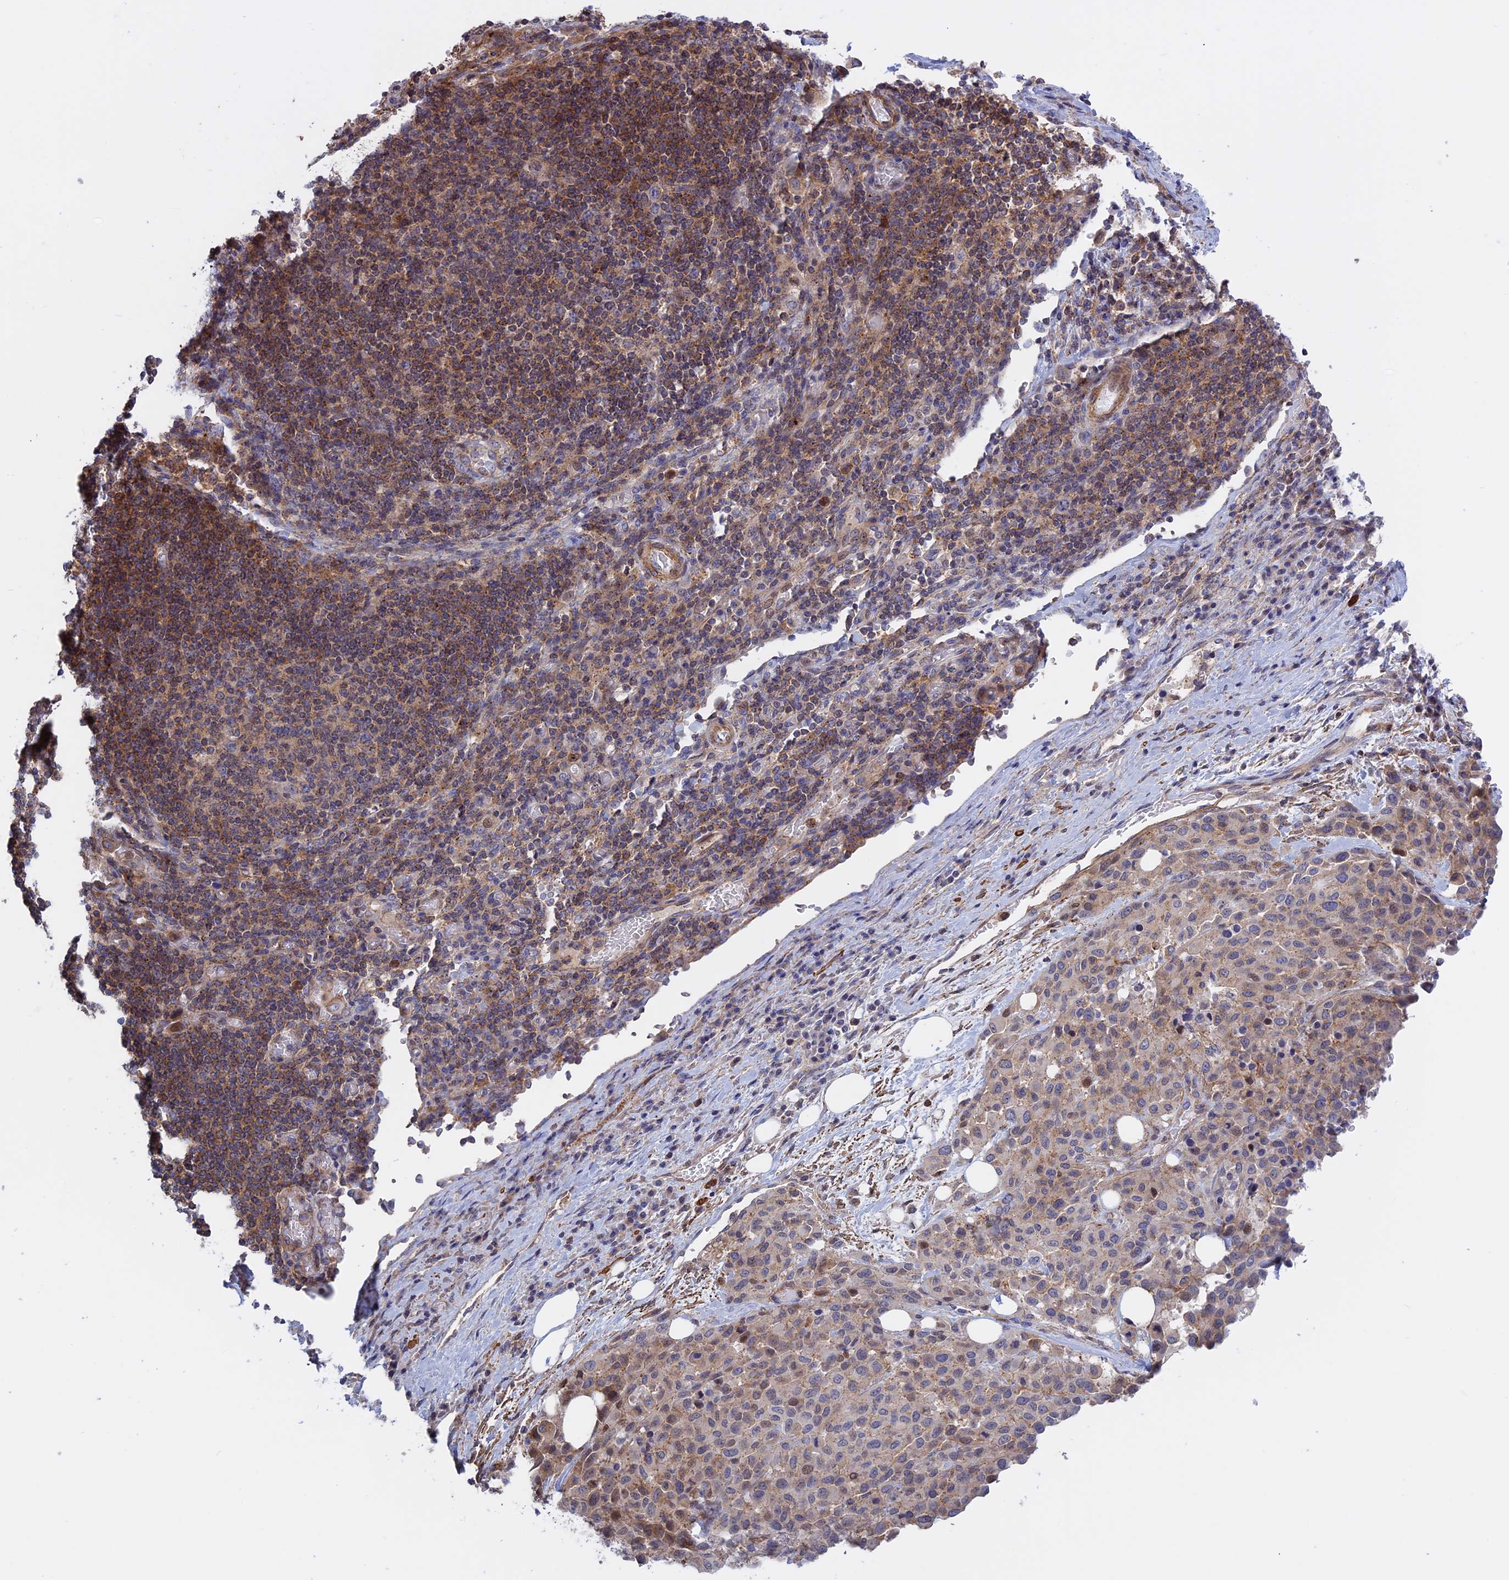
{"staining": {"intensity": "weak", "quantity": "<25%", "location": "cytoplasmic/membranous"}, "tissue": "melanoma", "cell_type": "Tumor cells", "image_type": "cancer", "snomed": [{"axis": "morphology", "description": "Malignant melanoma, Metastatic site"}, {"axis": "topography", "description": "Skin"}], "caption": "Malignant melanoma (metastatic site) was stained to show a protein in brown. There is no significant staining in tumor cells.", "gene": "LYPD5", "patient": {"sex": "female", "age": 81}}